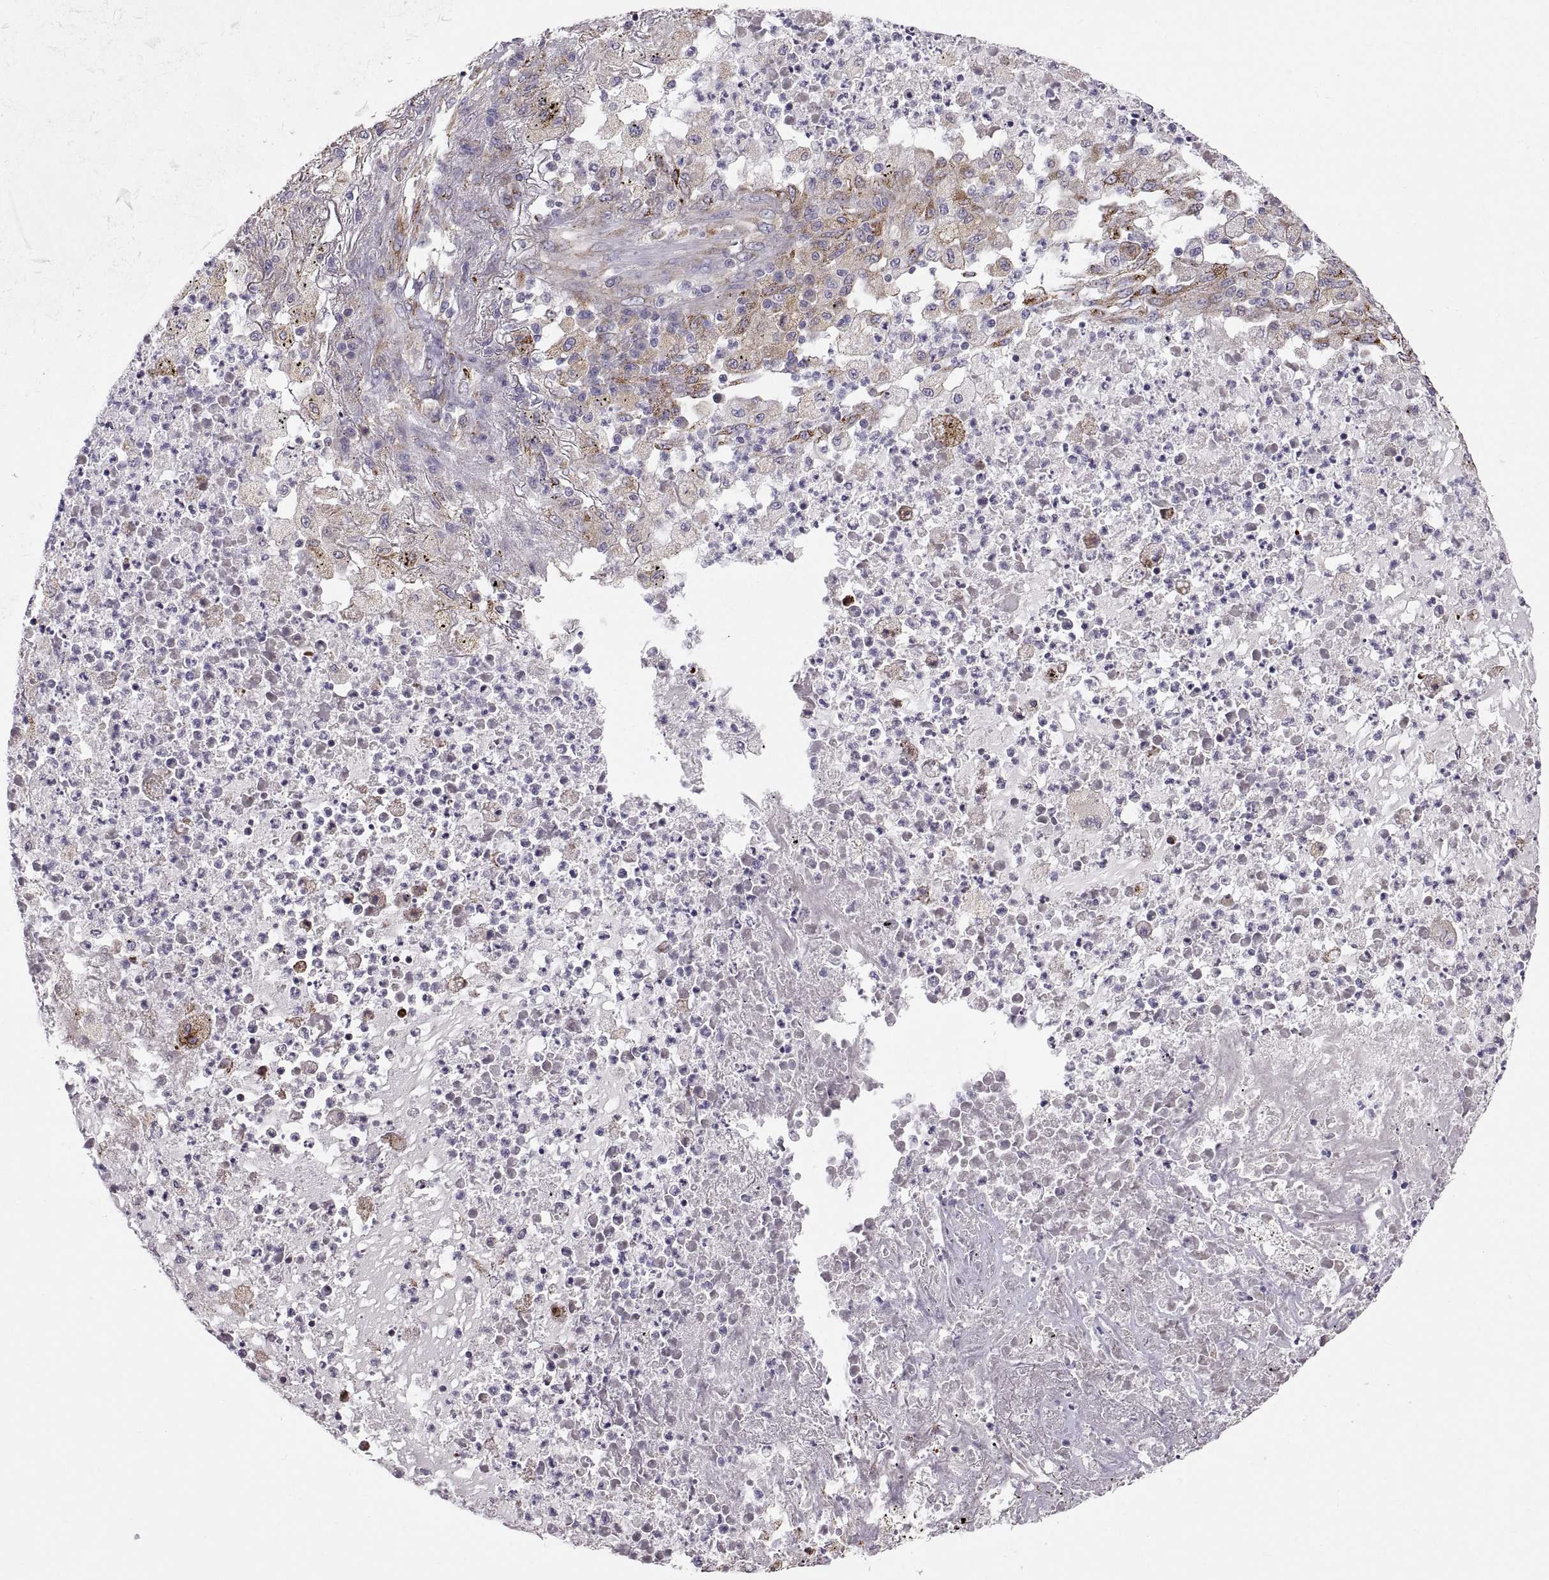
{"staining": {"intensity": "strong", "quantity": "25%-75%", "location": "cytoplasmic/membranous"}, "tissue": "lung cancer", "cell_type": "Tumor cells", "image_type": "cancer", "snomed": [{"axis": "morphology", "description": "Adenocarcinoma, NOS"}, {"axis": "topography", "description": "Lung"}], "caption": "Protein expression analysis of human adenocarcinoma (lung) reveals strong cytoplasmic/membranous positivity in about 25%-75% of tumor cells.", "gene": "PLEKHB2", "patient": {"sex": "female", "age": 73}}